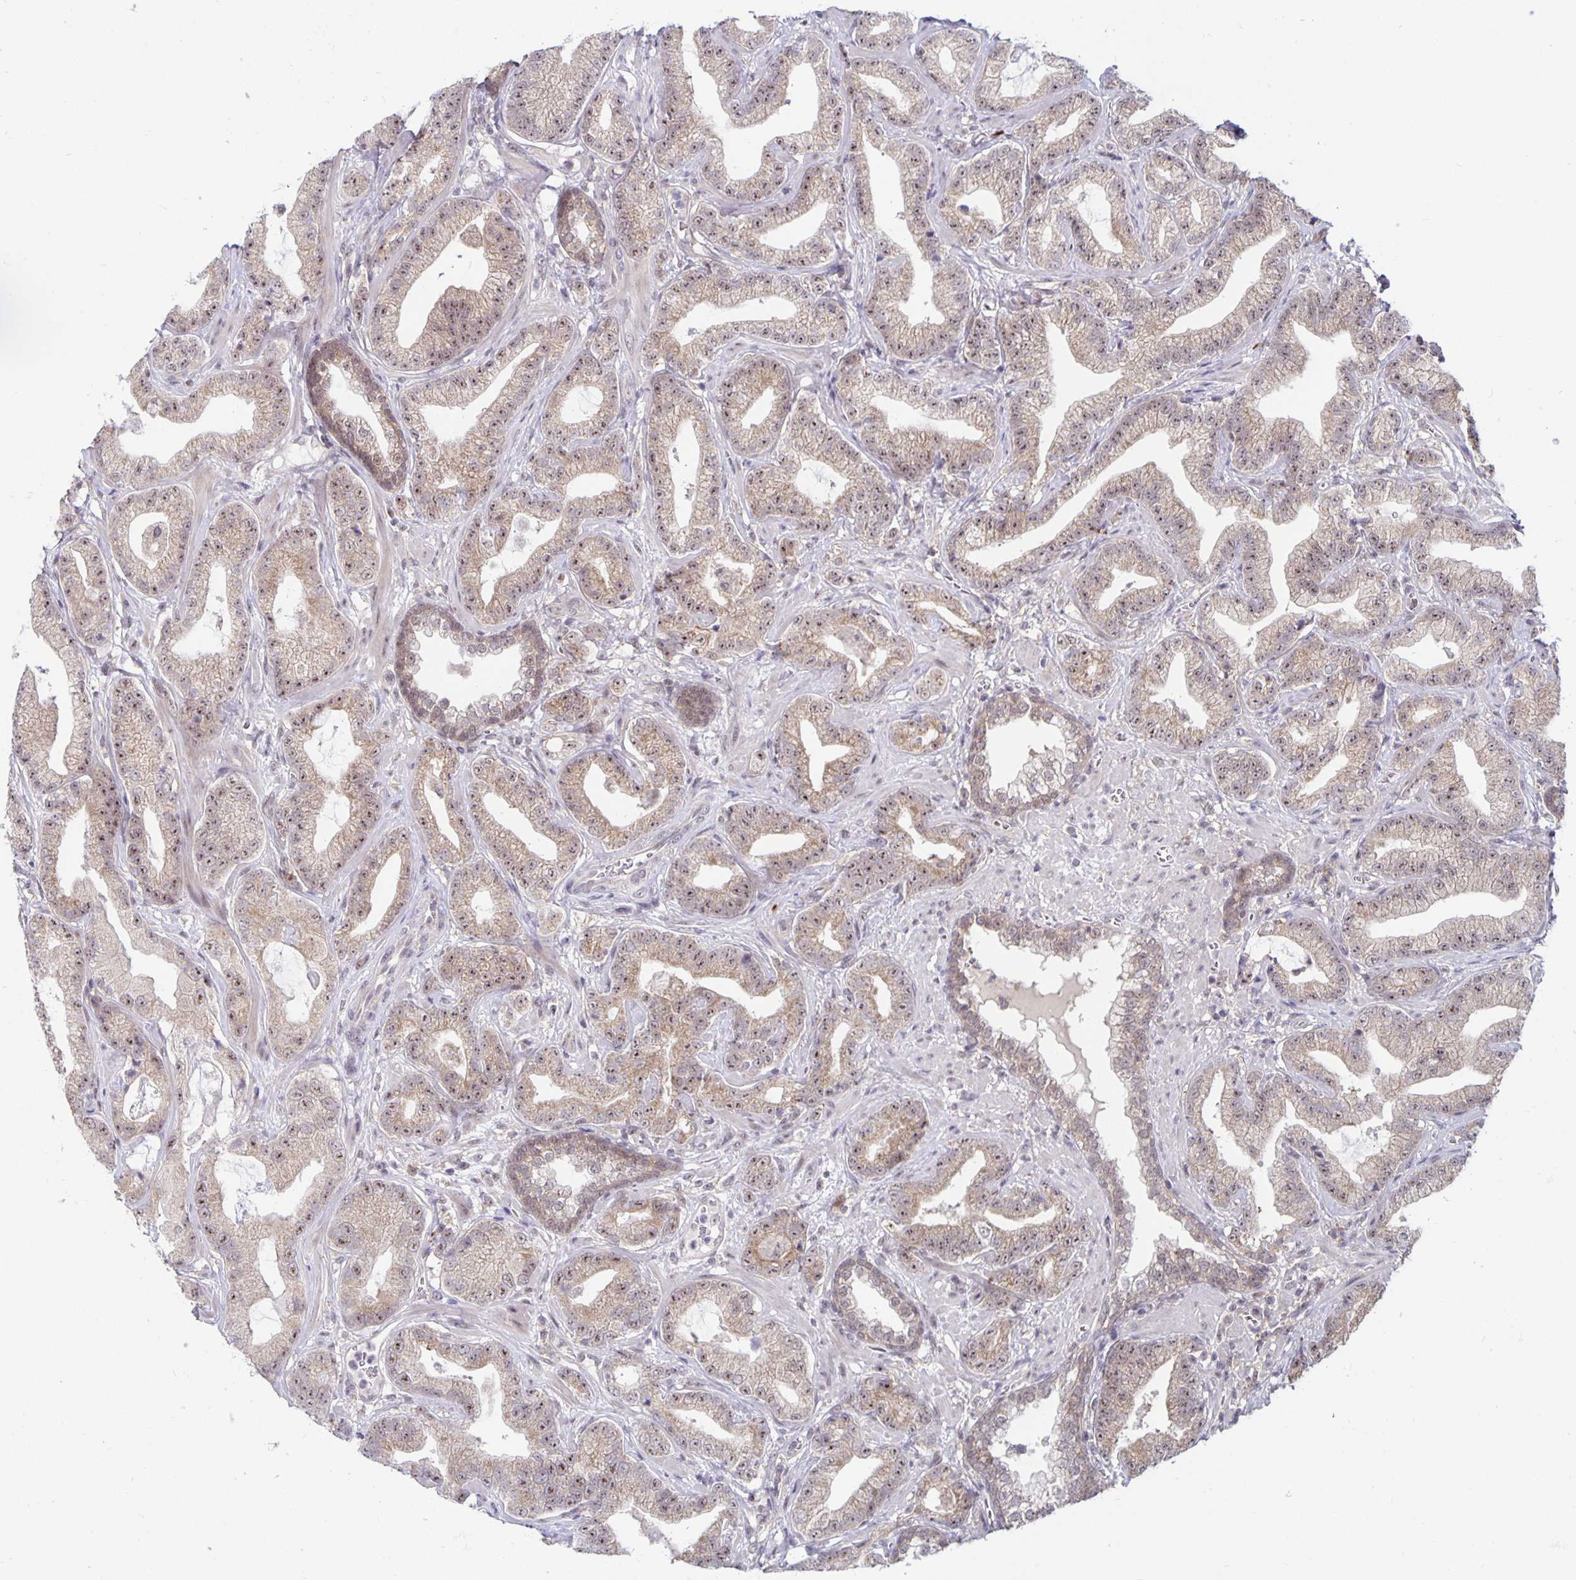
{"staining": {"intensity": "weak", "quantity": "25%-75%", "location": "nuclear"}, "tissue": "prostate cancer", "cell_type": "Tumor cells", "image_type": "cancer", "snomed": [{"axis": "morphology", "description": "Adenocarcinoma, Low grade"}, {"axis": "topography", "description": "Prostate"}], "caption": "Prostate cancer stained for a protein displays weak nuclear positivity in tumor cells.", "gene": "EXOC6B", "patient": {"sex": "male", "age": 62}}